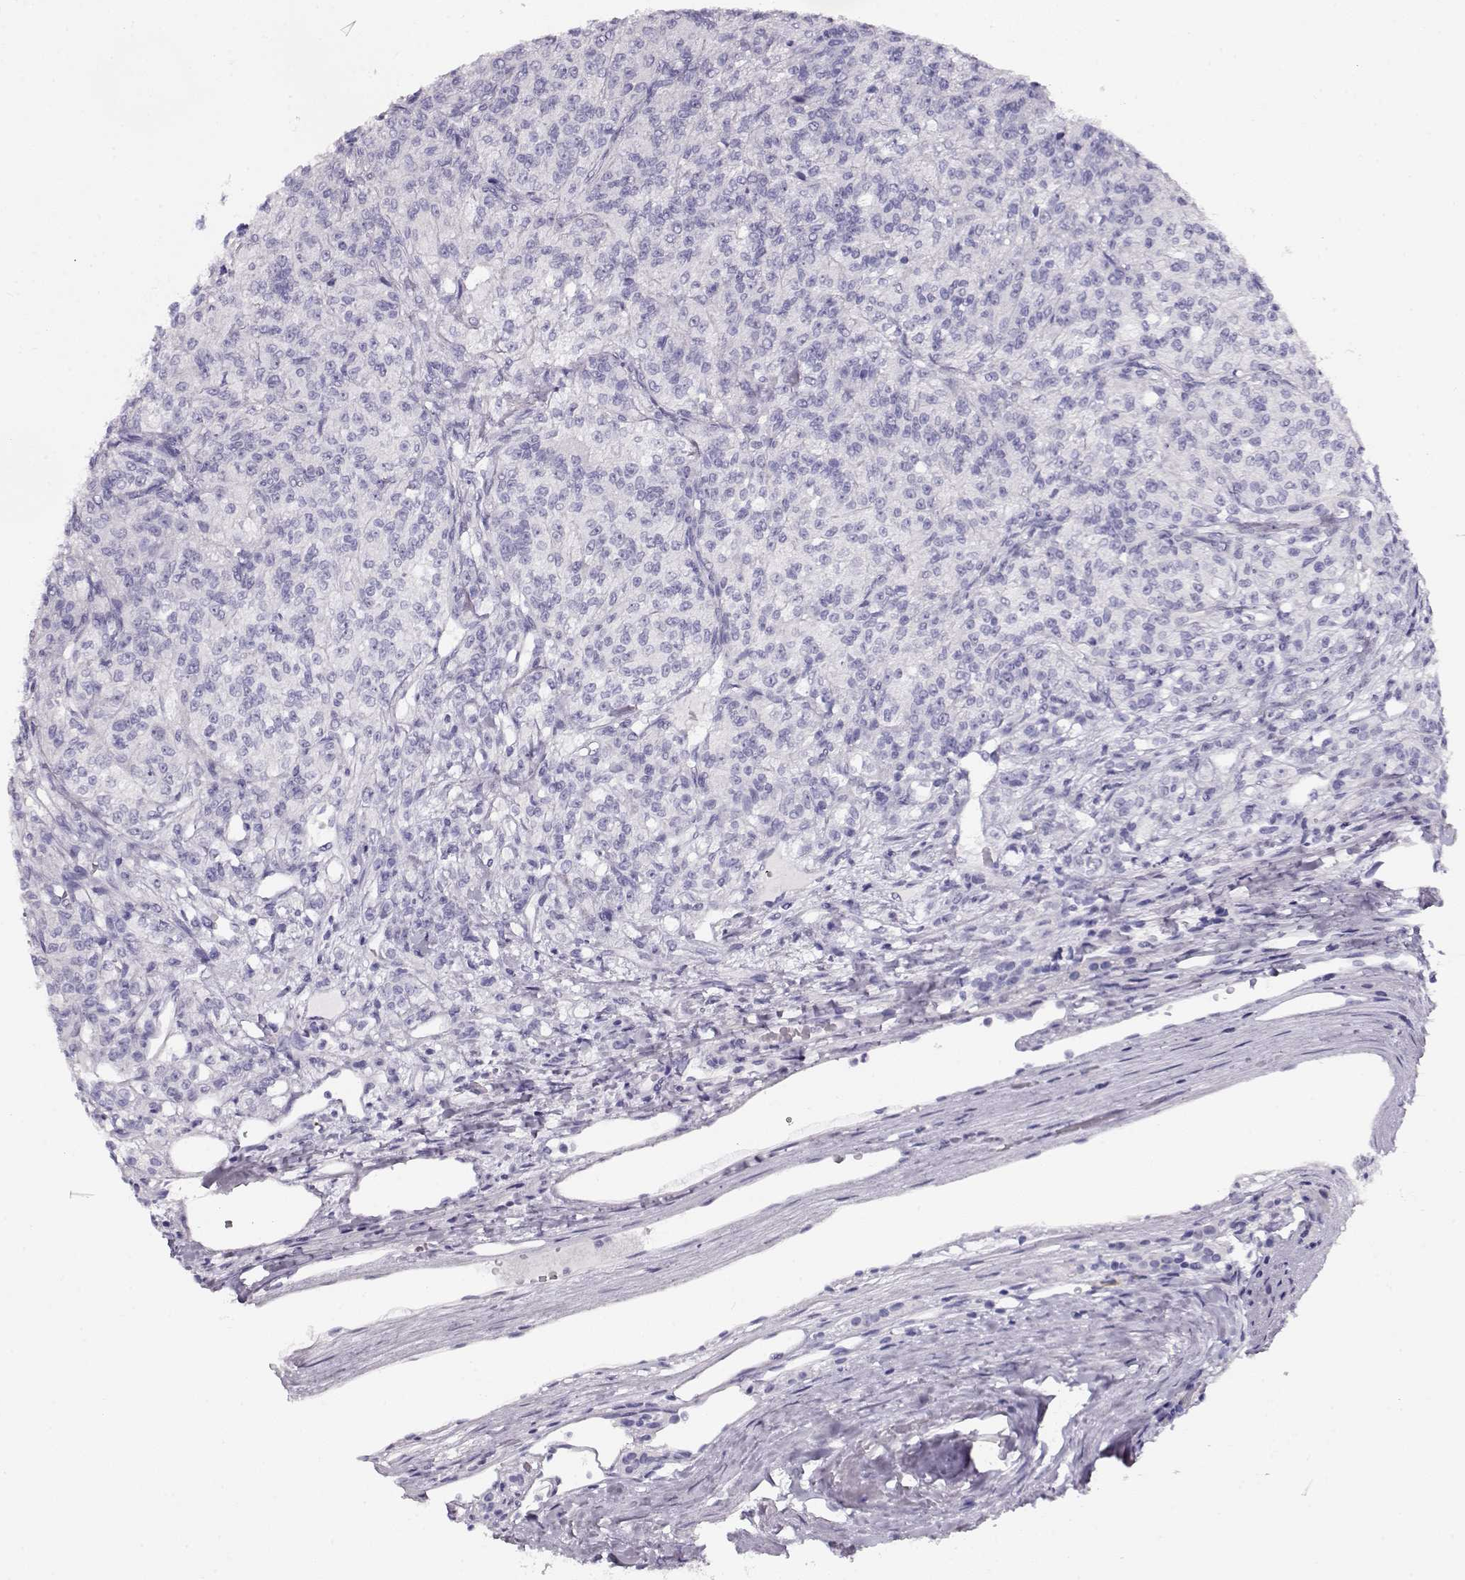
{"staining": {"intensity": "negative", "quantity": "none", "location": "none"}, "tissue": "renal cancer", "cell_type": "Tumor cells", "image_type": "cancer", "snomed": [{"axis": "morphology", "description": "Adenocarcinoma, NOS"}, {"axis": "topography", "description": "Kidney"}], "caption": "Immunohistochemical staining of renal cancer exhibits no significant expression in tumor cells.", "gene": "ACTN2", "patient": {"sex": "female", "age": 63}}